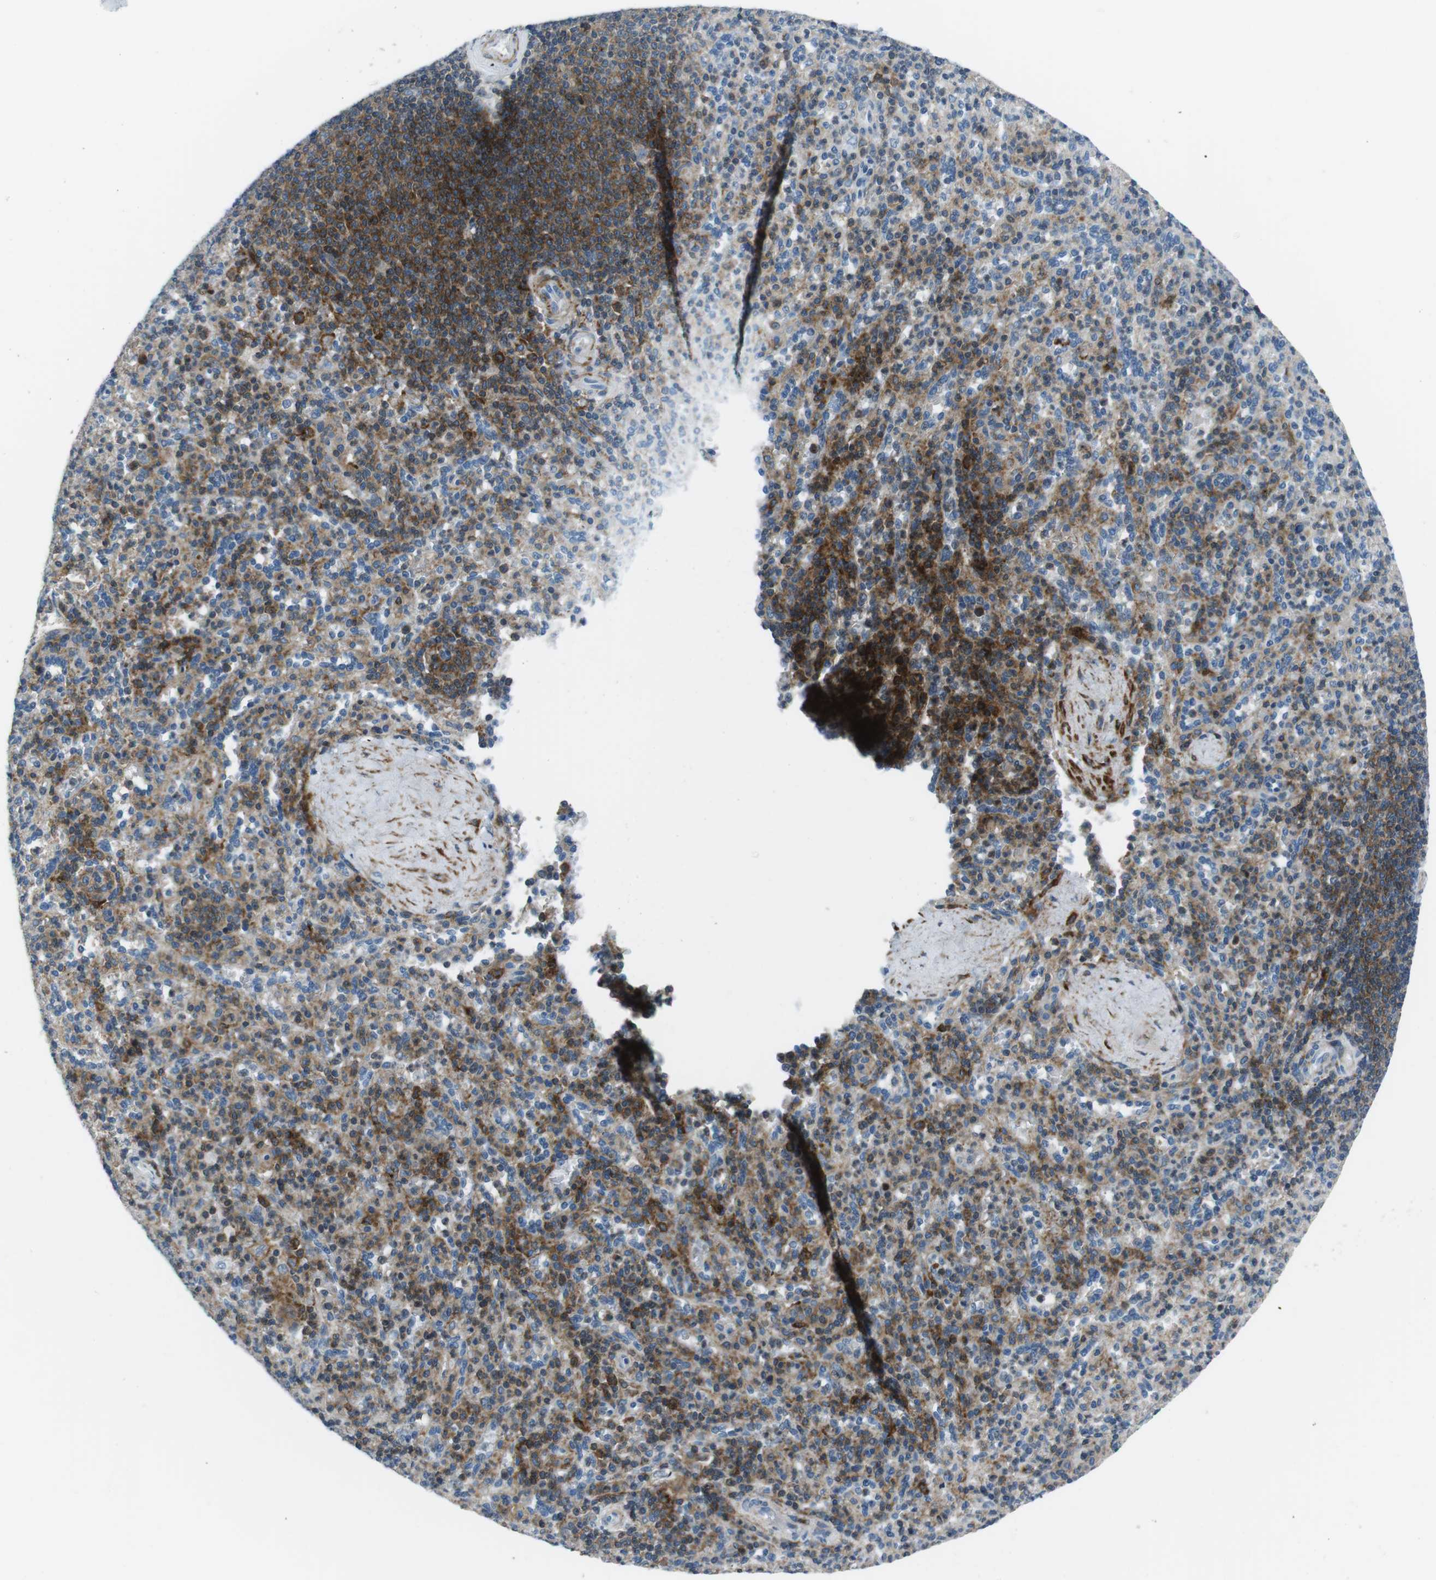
{"staining": {"intensity": "moderate", "quantity": "<25%", "location": "cytoplasmic/membranous"}, "tissue": "spleen", "cell_type": "Cells in red pulp", "image_type": "normal", "snomed": [{"axis": "morphology", "description": "Normal tissue, NOS"}, {"axis": "topography", "description": "Spleen"}], "caption": "This micrograph shows immunohistochemistry staining of unremarkable human spleen, with low moderate cytoplasmic/membranous positivity in about <25% of cells in red pulp.", "gene": "ARVCF", "patient": {"sex": "male", "age": 36}}